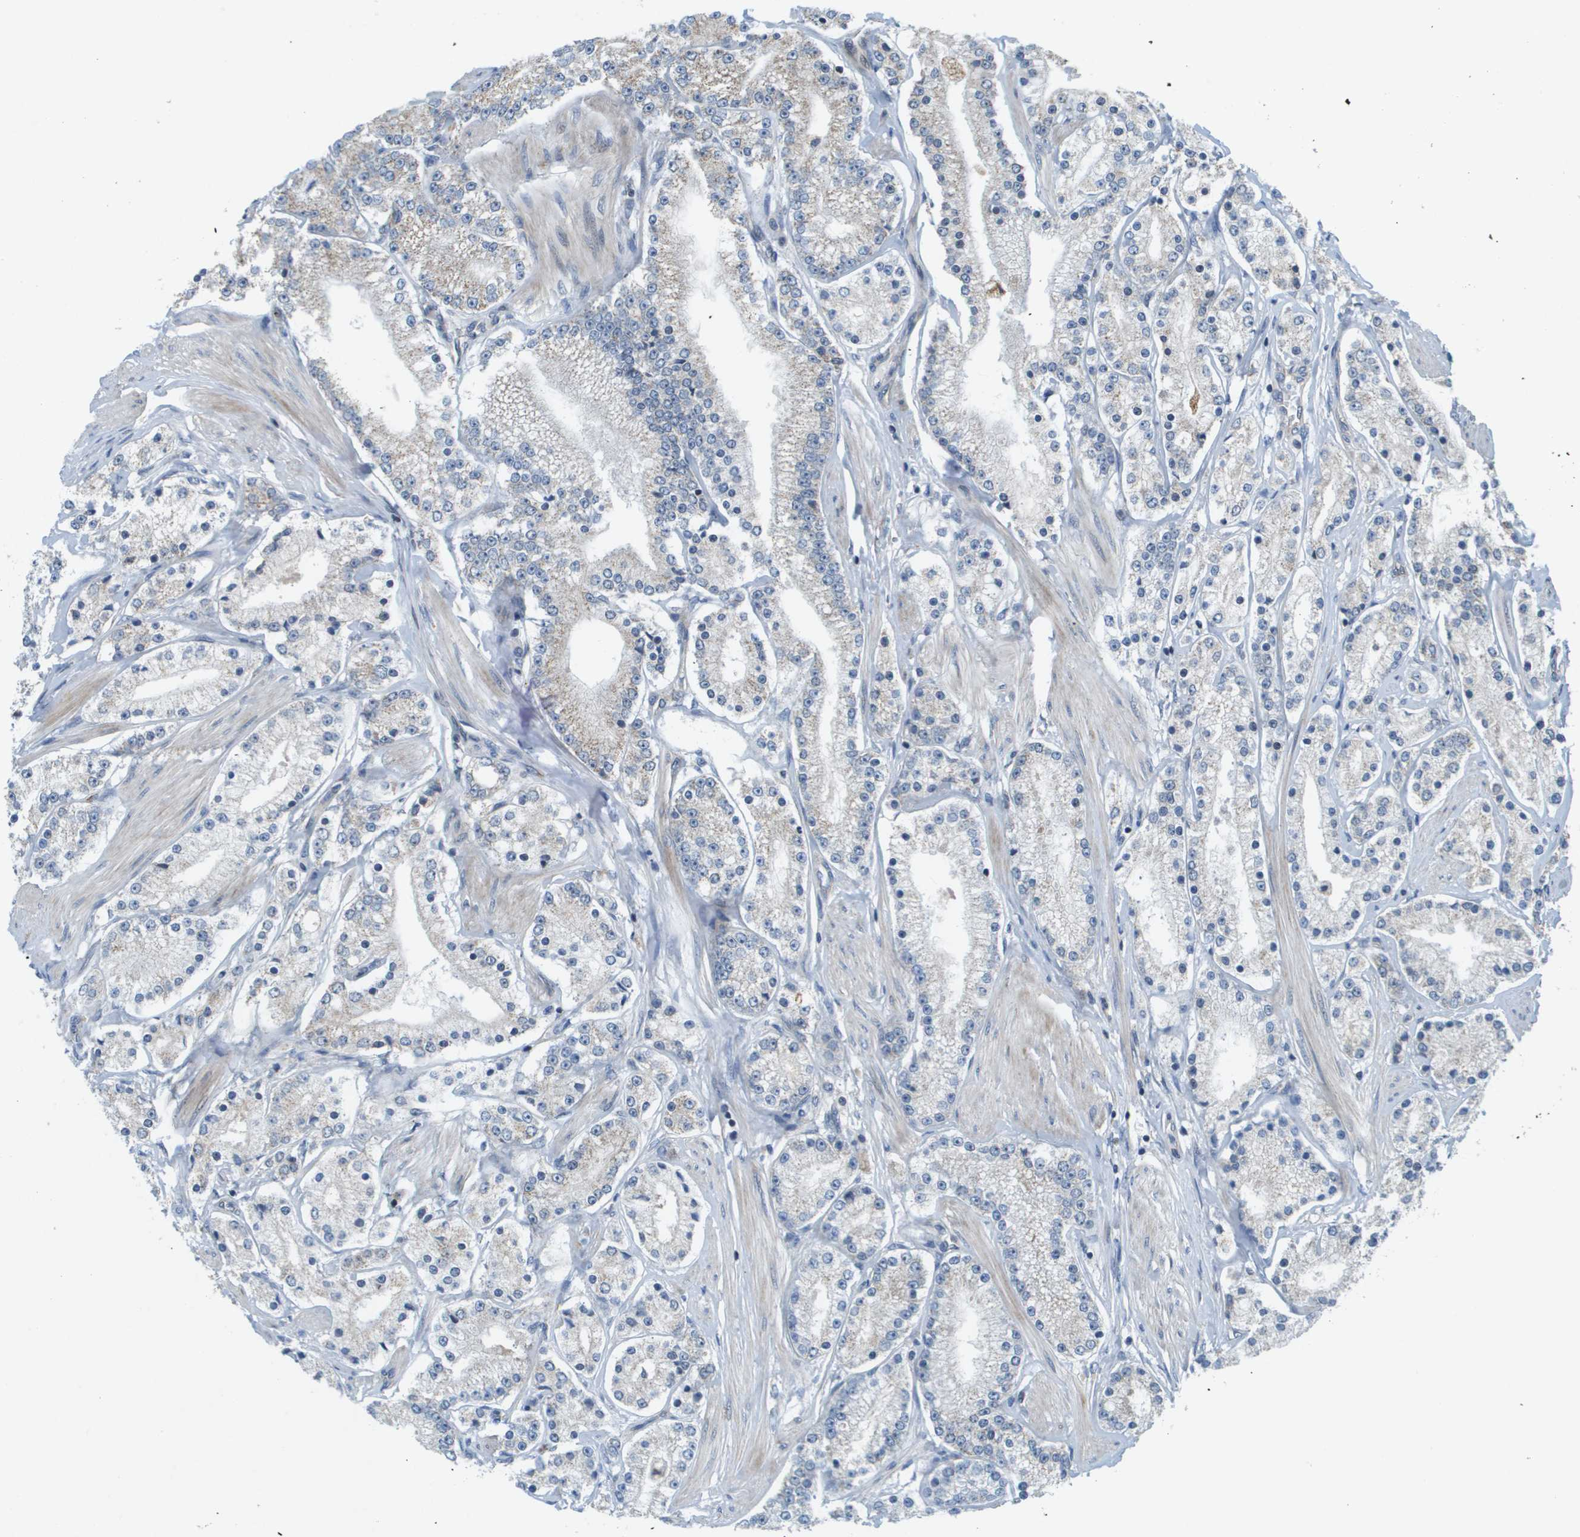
{"staining": {"intensity": "weak", "quantity": "<25%", "location": "cytoplasmic/membranous"}, "tissue": "prostate cancer", "cell_type": "Tumor cells", "image_type": "cancer", "snomed": [{"axis": "morphology", "description": "Adenocarcinoma, Low grade"}, {"axis": "topography", "description": "Prostate"}], "caption": "Immunohistochemistry micrograph of human prostate adenocarcinoma (low-grade) stained for a protein (brown), which demonstrates no expression in tumor cells.", "gene": "KRT23", "patient": {"sex": "male", "age": 63}}